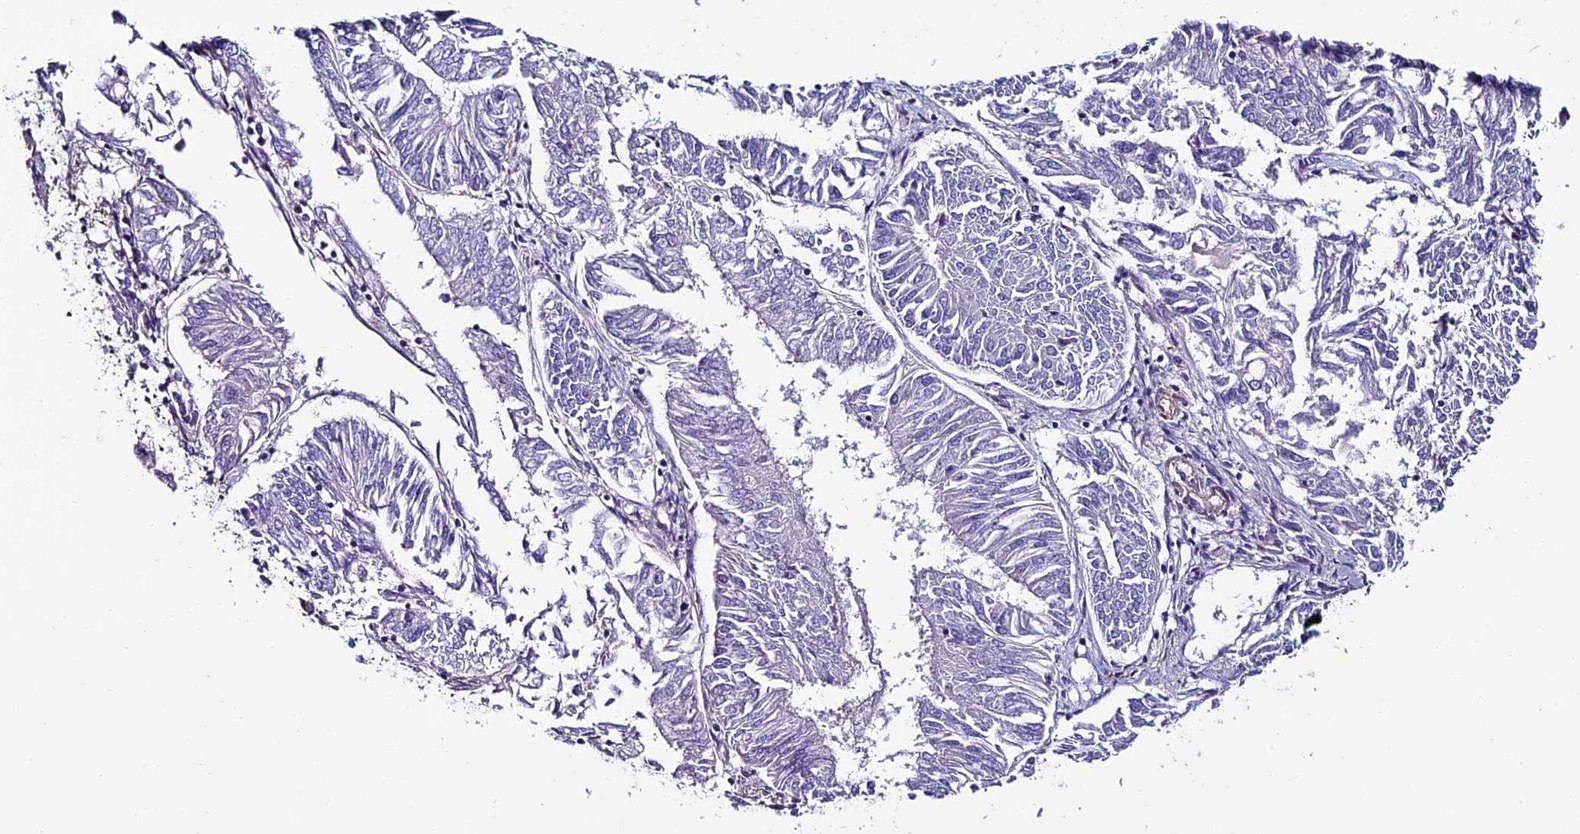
{"staining": {"intensity": "negative", "quantity": "none", "location": "none"}, "tissue": "endometrial cancer", "cell_type": "Tumor cells", "image_type": "cancer", "snomed": [{"axis": "morphology", "description": "Adenocarcinoma, NOS"}, {"axis": "topography", "description": "Endometrium"}], "caption": "Immunohistochemical staining of human endometrial cancer shows no significant expression in tumor cells. (DAB (3,3'-diaminobenzidine) IHC with hematoxylin counter stain).", "gene": "REX1BD", "patient": {"sex": "female", "age": 58}}